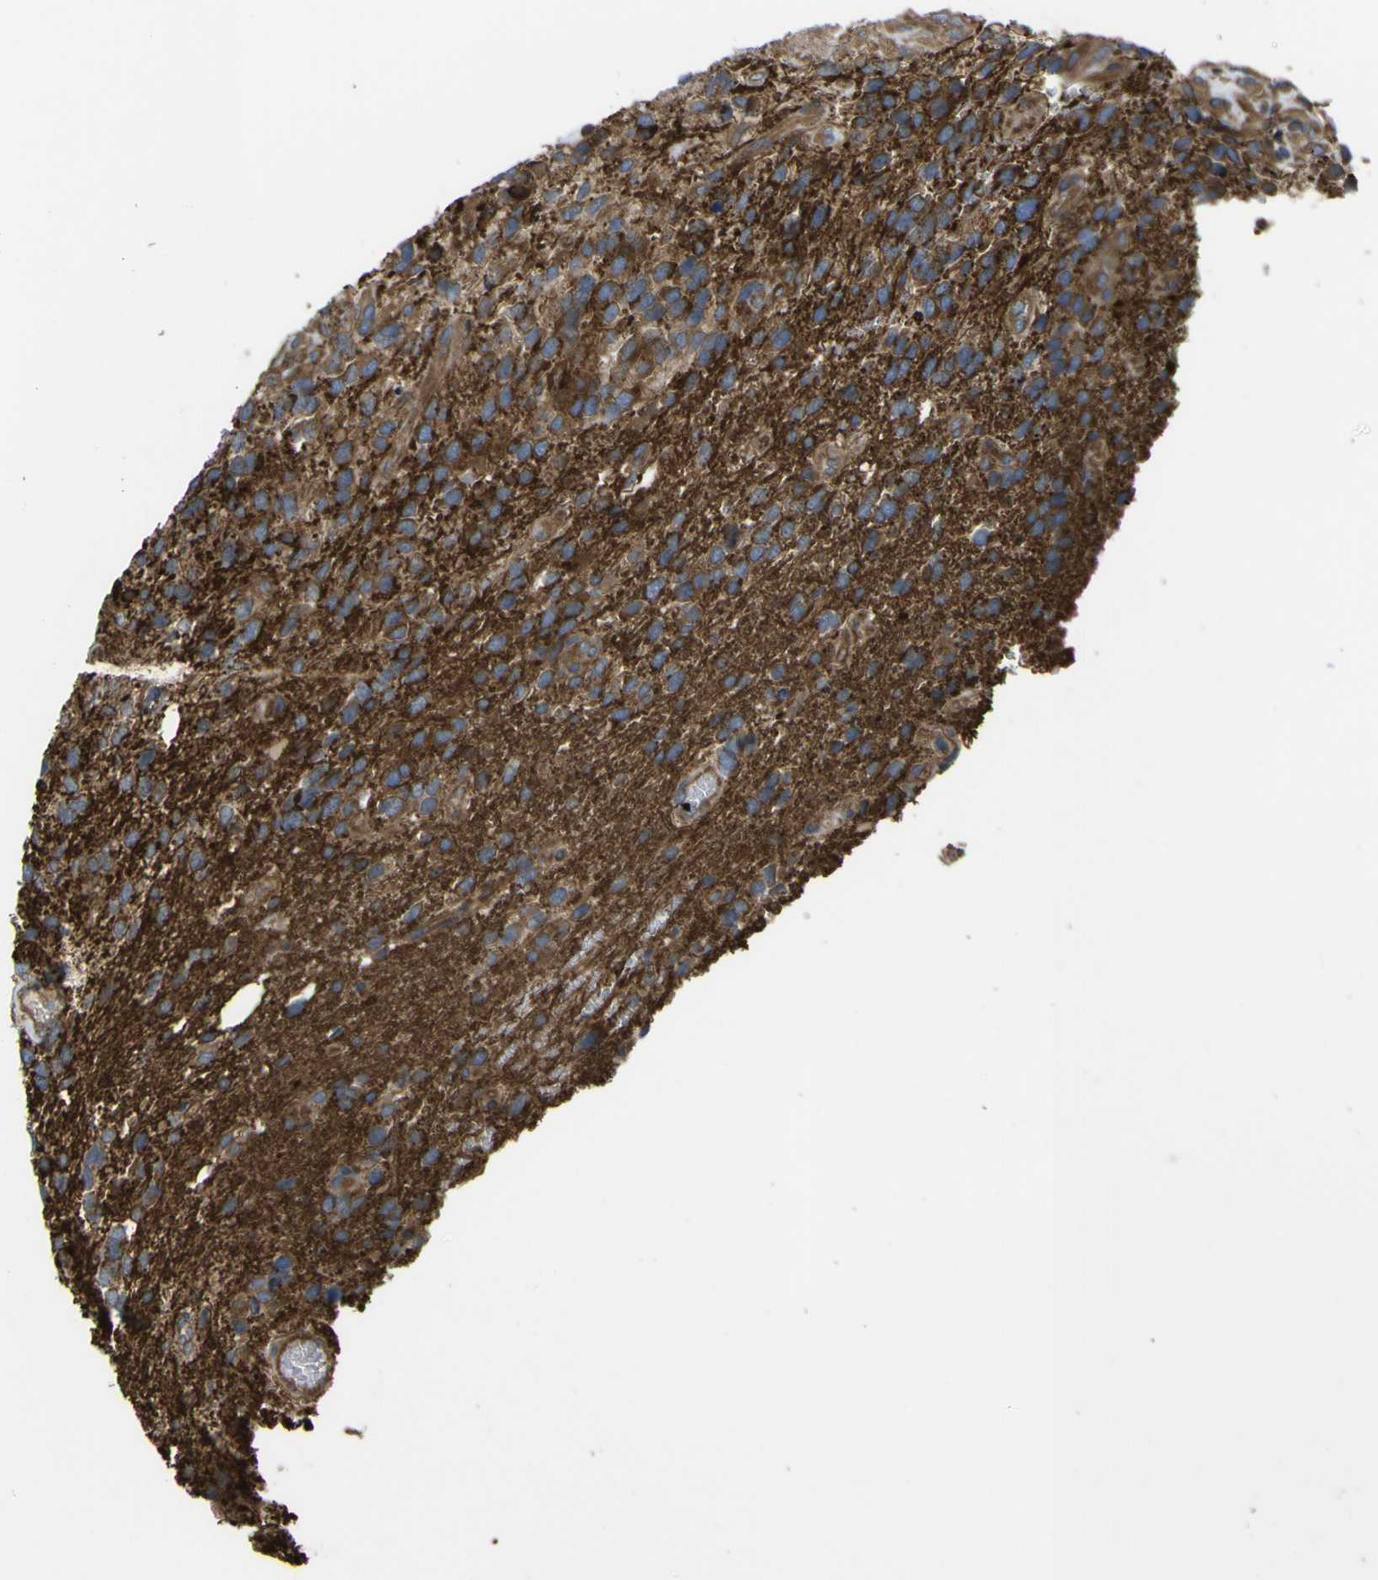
{"staining": {"intensity": "weak", "quantity": "25%-75%", "location": "cytoplasmic/membranous"}, "tissue": "glioma", "cell_type": "Tumor cells", "image_type": "cancer", "snomed": [{"axis": "morphology", "description": "Glioma, malignant, High grade"}, {"axis": "topography", "description": "Brain"}], "caption": "Protein expression analysis of human glioma reveals weak cytoplasmic/membranous expression in about 25%-75% of tumor cells.", "gene": "FBXO30", "patient": {"sex": "female", "age": 58}}